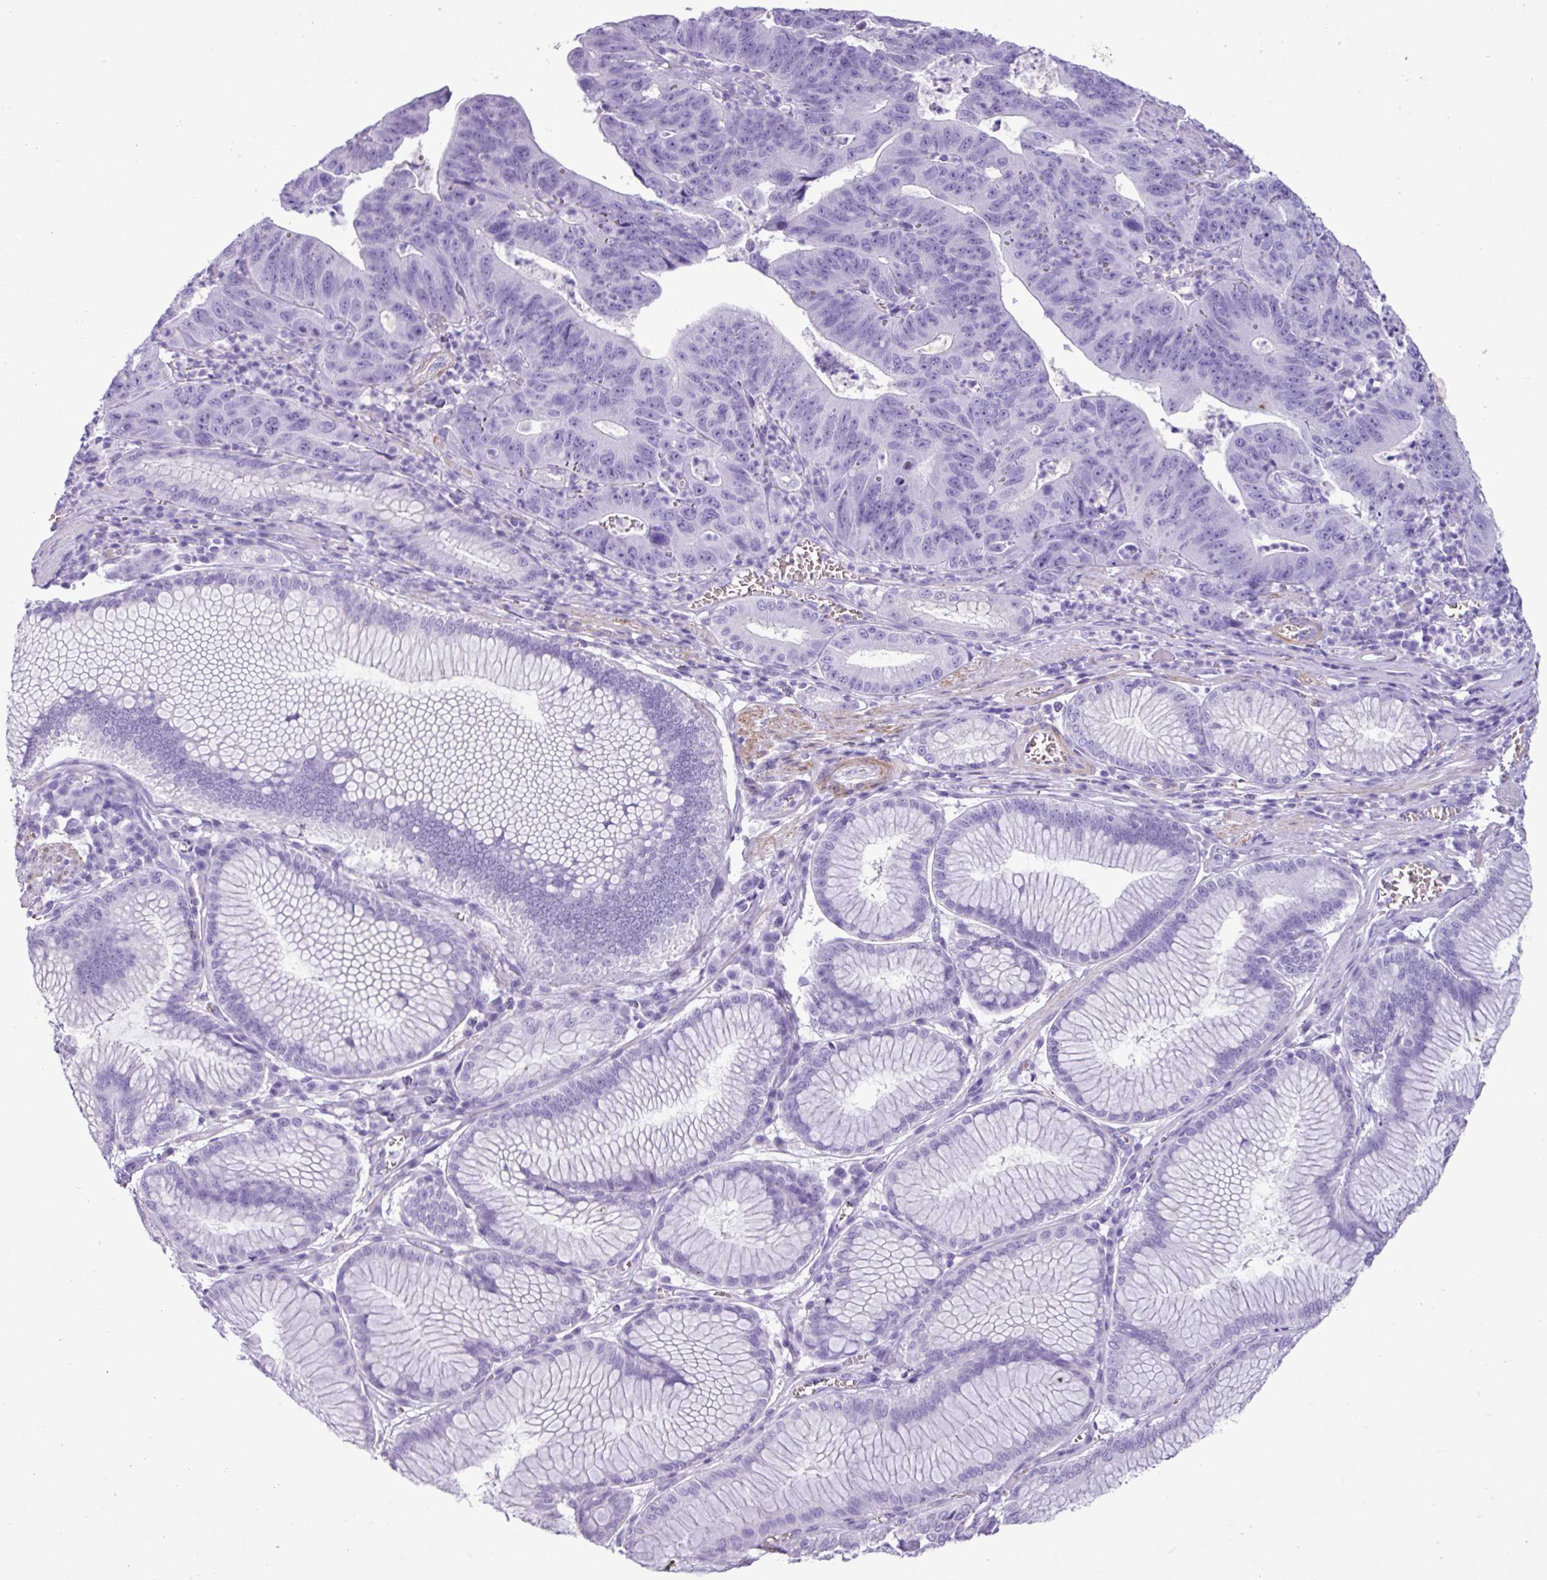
{"staining": {"intensity": "negative", "quantity": "none", "location": "none"}, "tissue": "stomach cancer", "cell_type": "Tumor cells", "image_type": "cancer", "snomed": [{"axis": "morphology", "description": "Adenocarcinoma, NOS"}, {"axis": "topography", "description": "Stomach"}], "caption": "This image is of stomach cancer (adenocarcinoma) stained with immunohistochemistry to label a protein in brown with the nuclei are counter-stained blue. There is no staining in tumor cells.", "gene": "ZSCAN5A", "patient": {"sex": "male", "age": 59}}